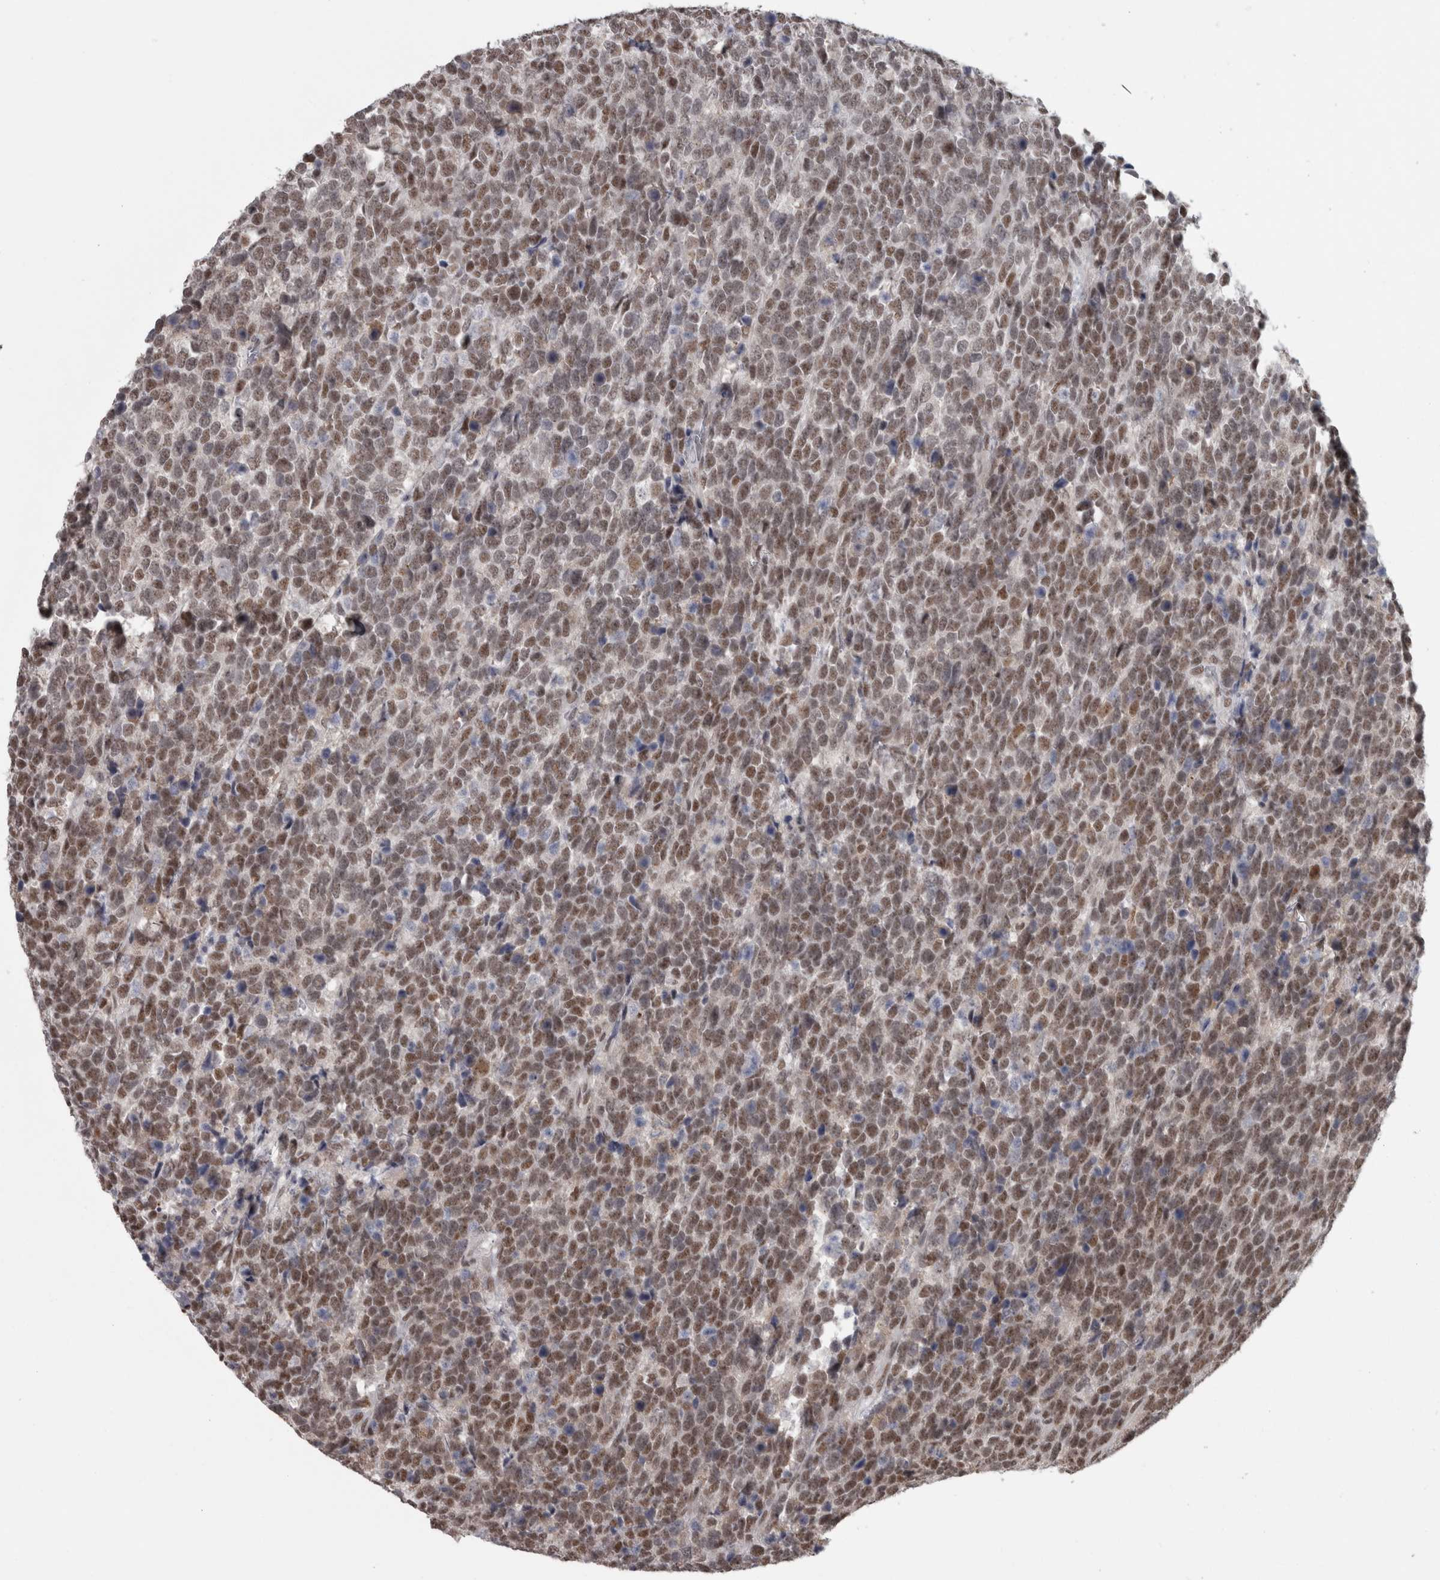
{"staining": {"intensity": "moderate", "quantity": ">75%", "location": "nuclear"}, "tissue": "urothelial cancer", "cell_type": "Tumor cells", "image_type": "cancer", "snomed": [{"axis": "morphology", "description": "Urothelial carcinoma, High grade"}, {"axis": "topography", "description": "Urinary bladder"}], "caption": "Protein staining displays moderate nuclear expression in about >75% of tumor cells in urothelial carcinoma (high-grade).", "gene": "MICU3", "patient": {"sex": "female", "age": 82}}